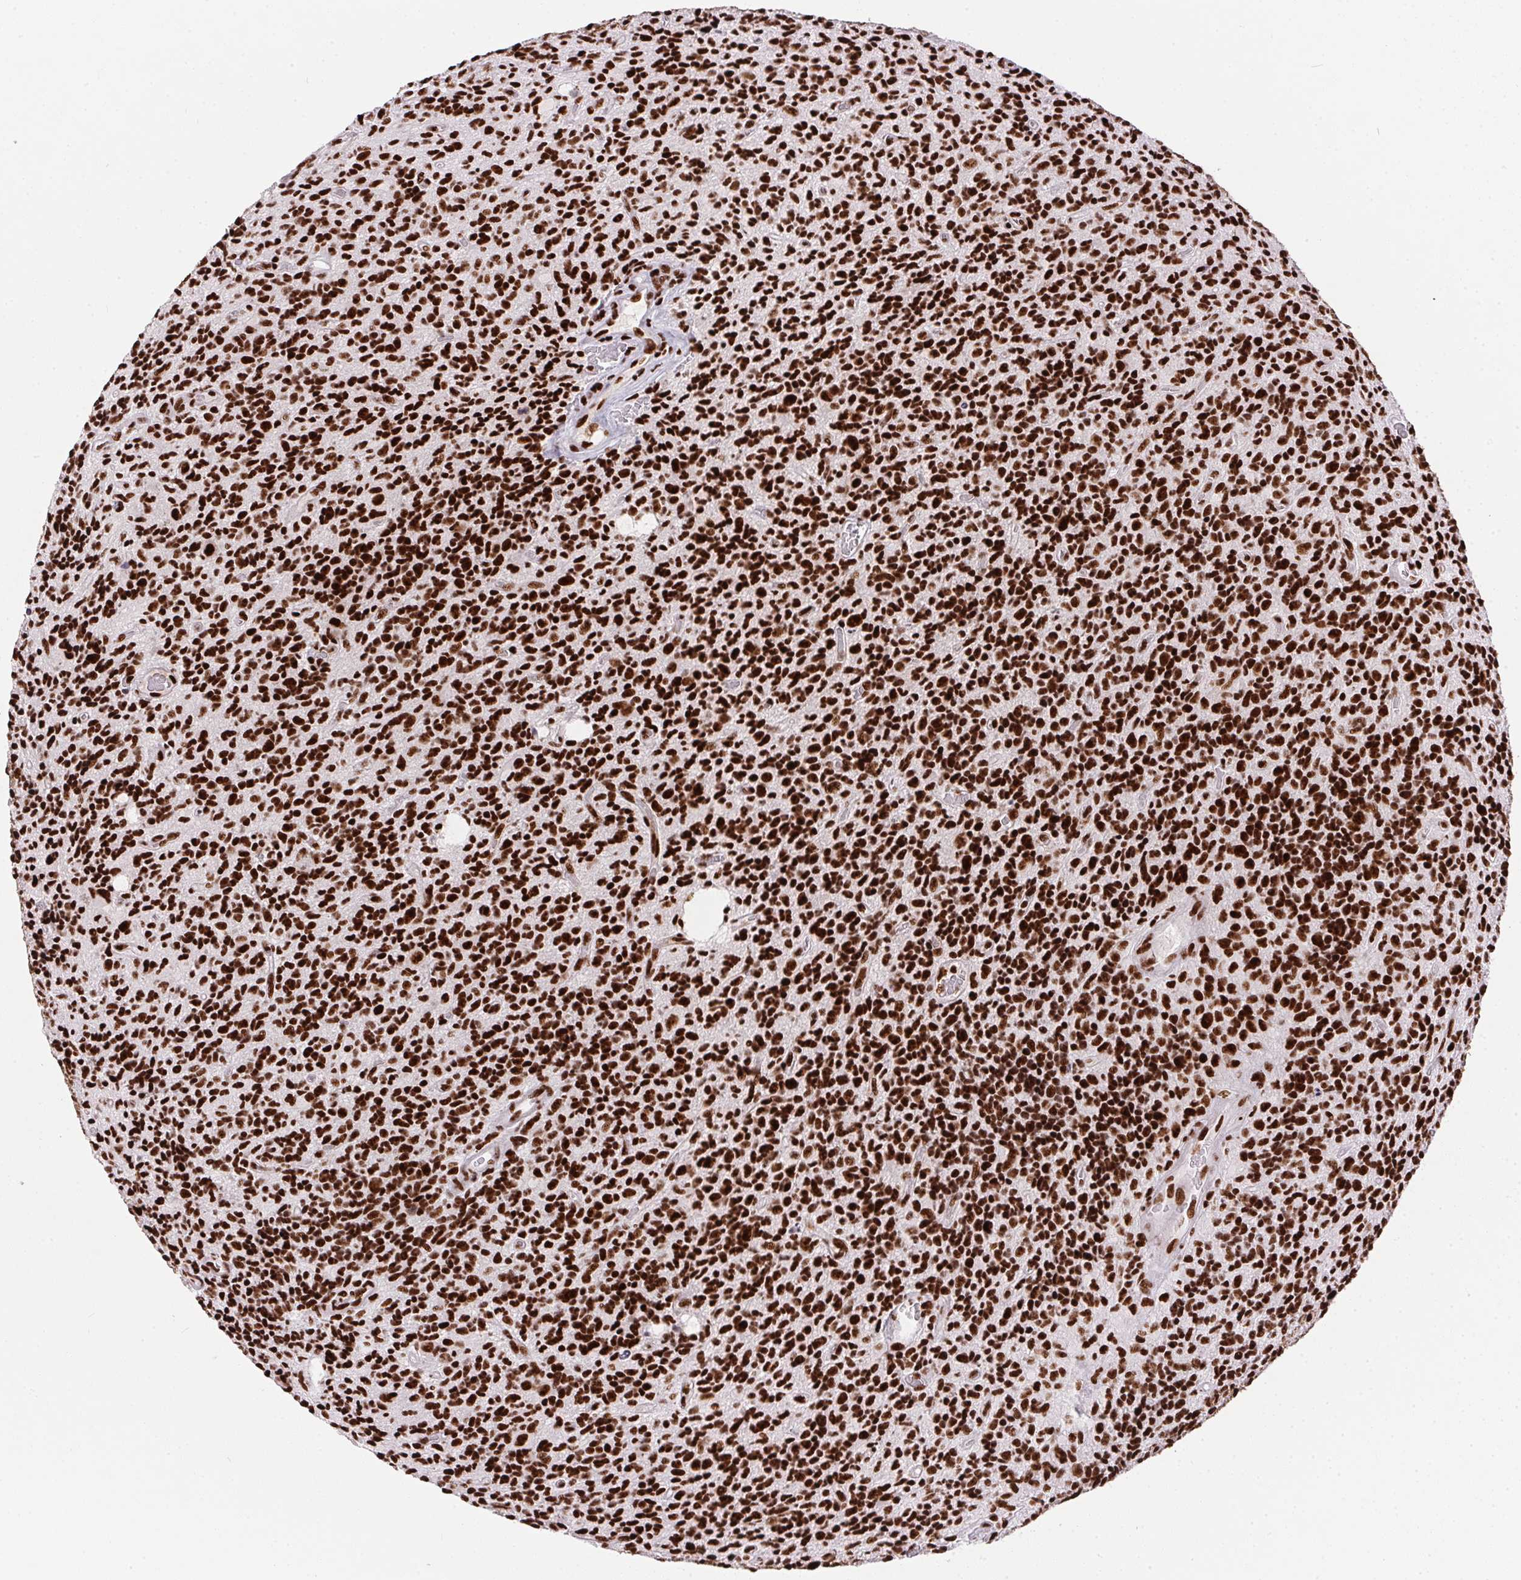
{"staining": {"intensity": "strong", "quantity": ">75%", "location": "nuclear"}, "tissue": "glioma", "cell_type": "Tumor cells", "image_type": "cancer", "snomed": [{"axis": "morphology", "description": "Glioma, malignant, High grade"}, {"axis": "topography", "description": "Brain"}], "caption": "Malignant glioma (high-grade) tissue displays strong nuclear expression in approximately >75% of tumor cells, visualized by immunohistochemistry. The staining was performed using DAB (3,3'-diaminobenzidine), with brown indicating positive protein expression. Nuclei are stained blue with hematoxylin.", "gene": "PAGE3", "patient": {"sex": "male", "age": 76}}